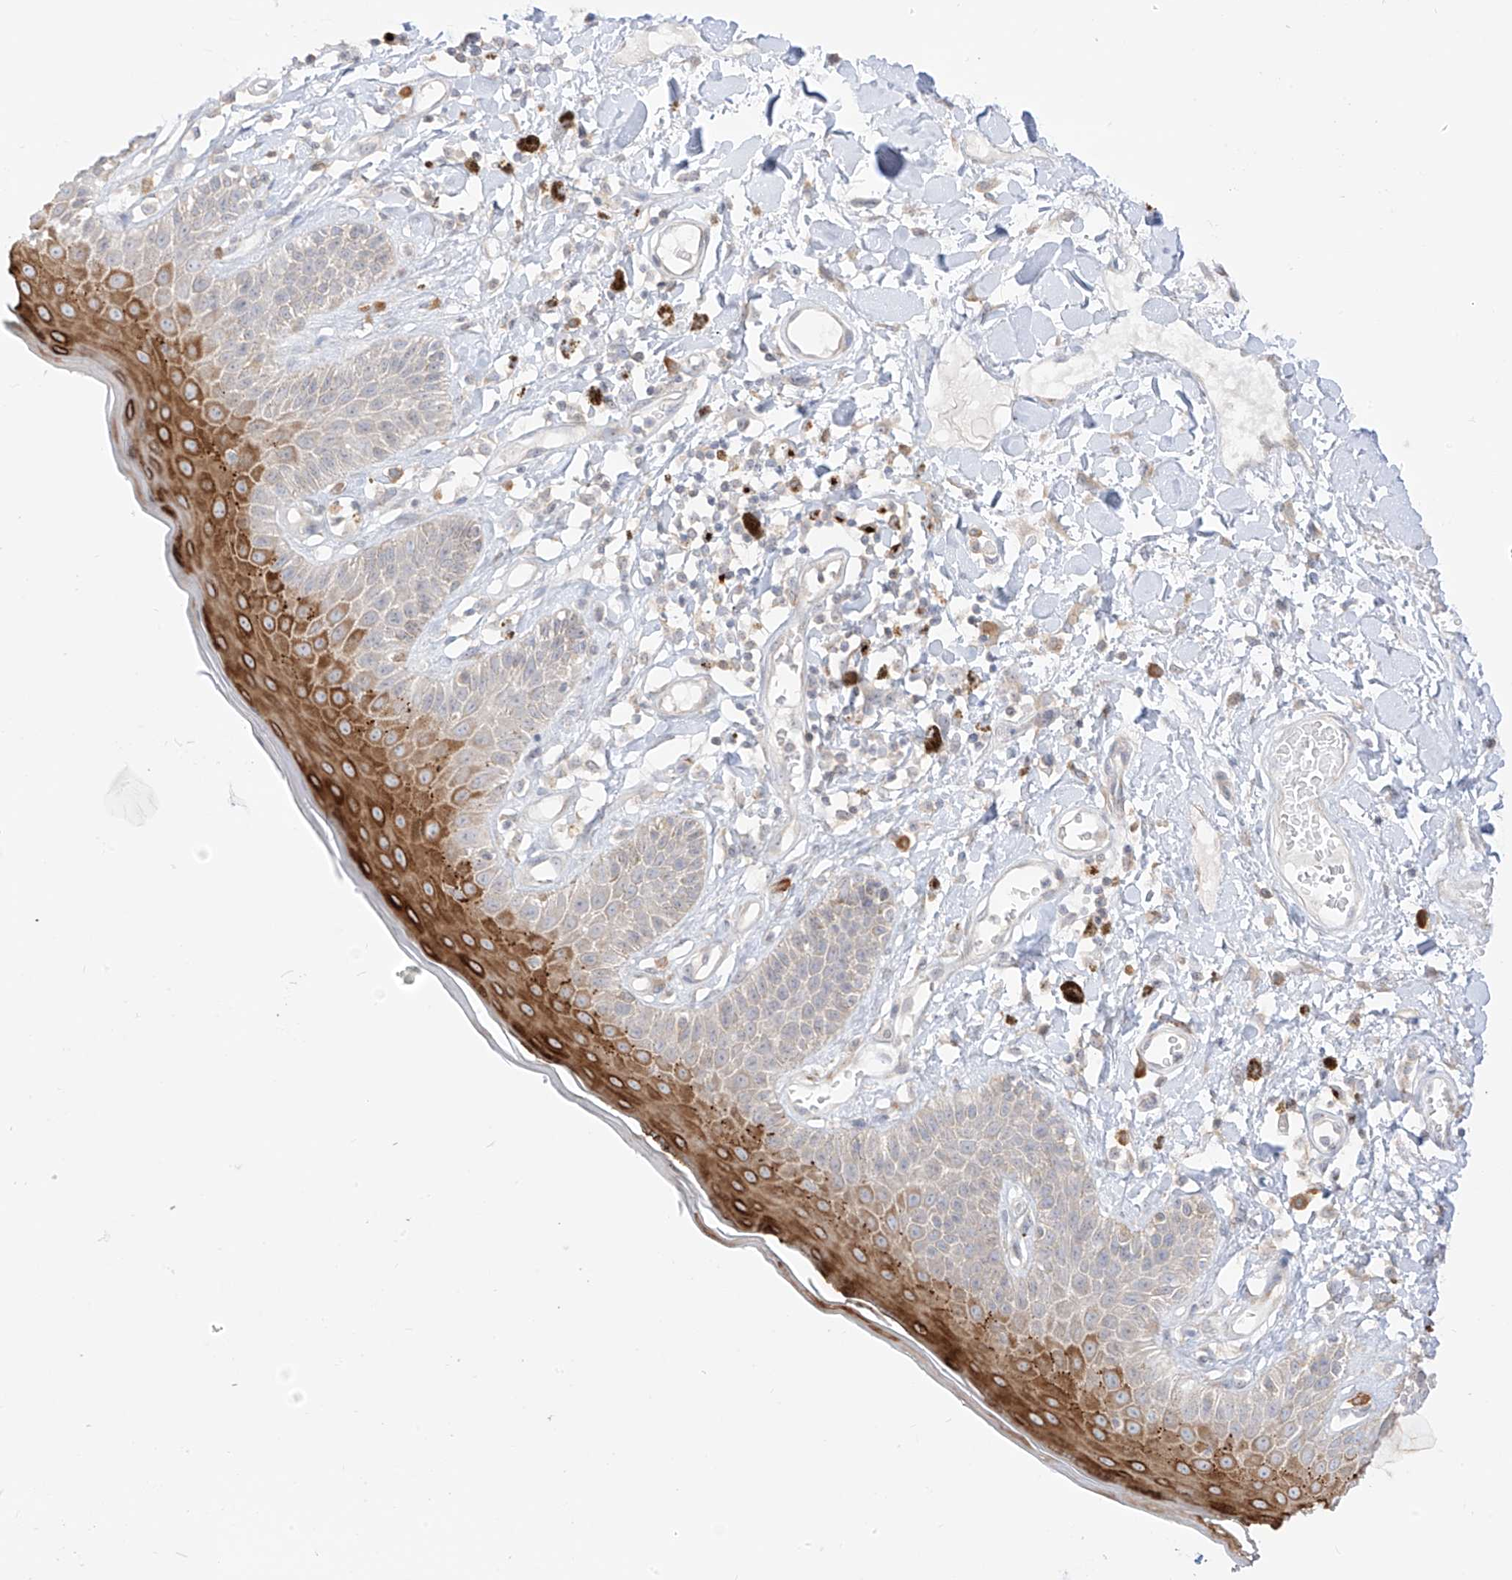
{"staining": {"intensity": "strong", "quantity": "25%-75%", "location": "cytoplasmic/membranous"}, "tissue": "skin", "cell_type": "Epidermal cells", "image_type": "normal", "snomed": [{"axis": "morphology", "description": "Normal tissue, NOS"}, {"axis": "topography", "description": "Anal"}], "caption": "Immunohistochemical staining of normal human skin exhibits high levels of strong cytoplasmic/membranous staining in about 25%-75% of epidermal cells. (DAB (3,3'-diaminobenzidine) IHC, brown staining for protein, blue staining for nuclei).", "gene": "SYTL3", "patient": {"sex": "female", "age": 78}}